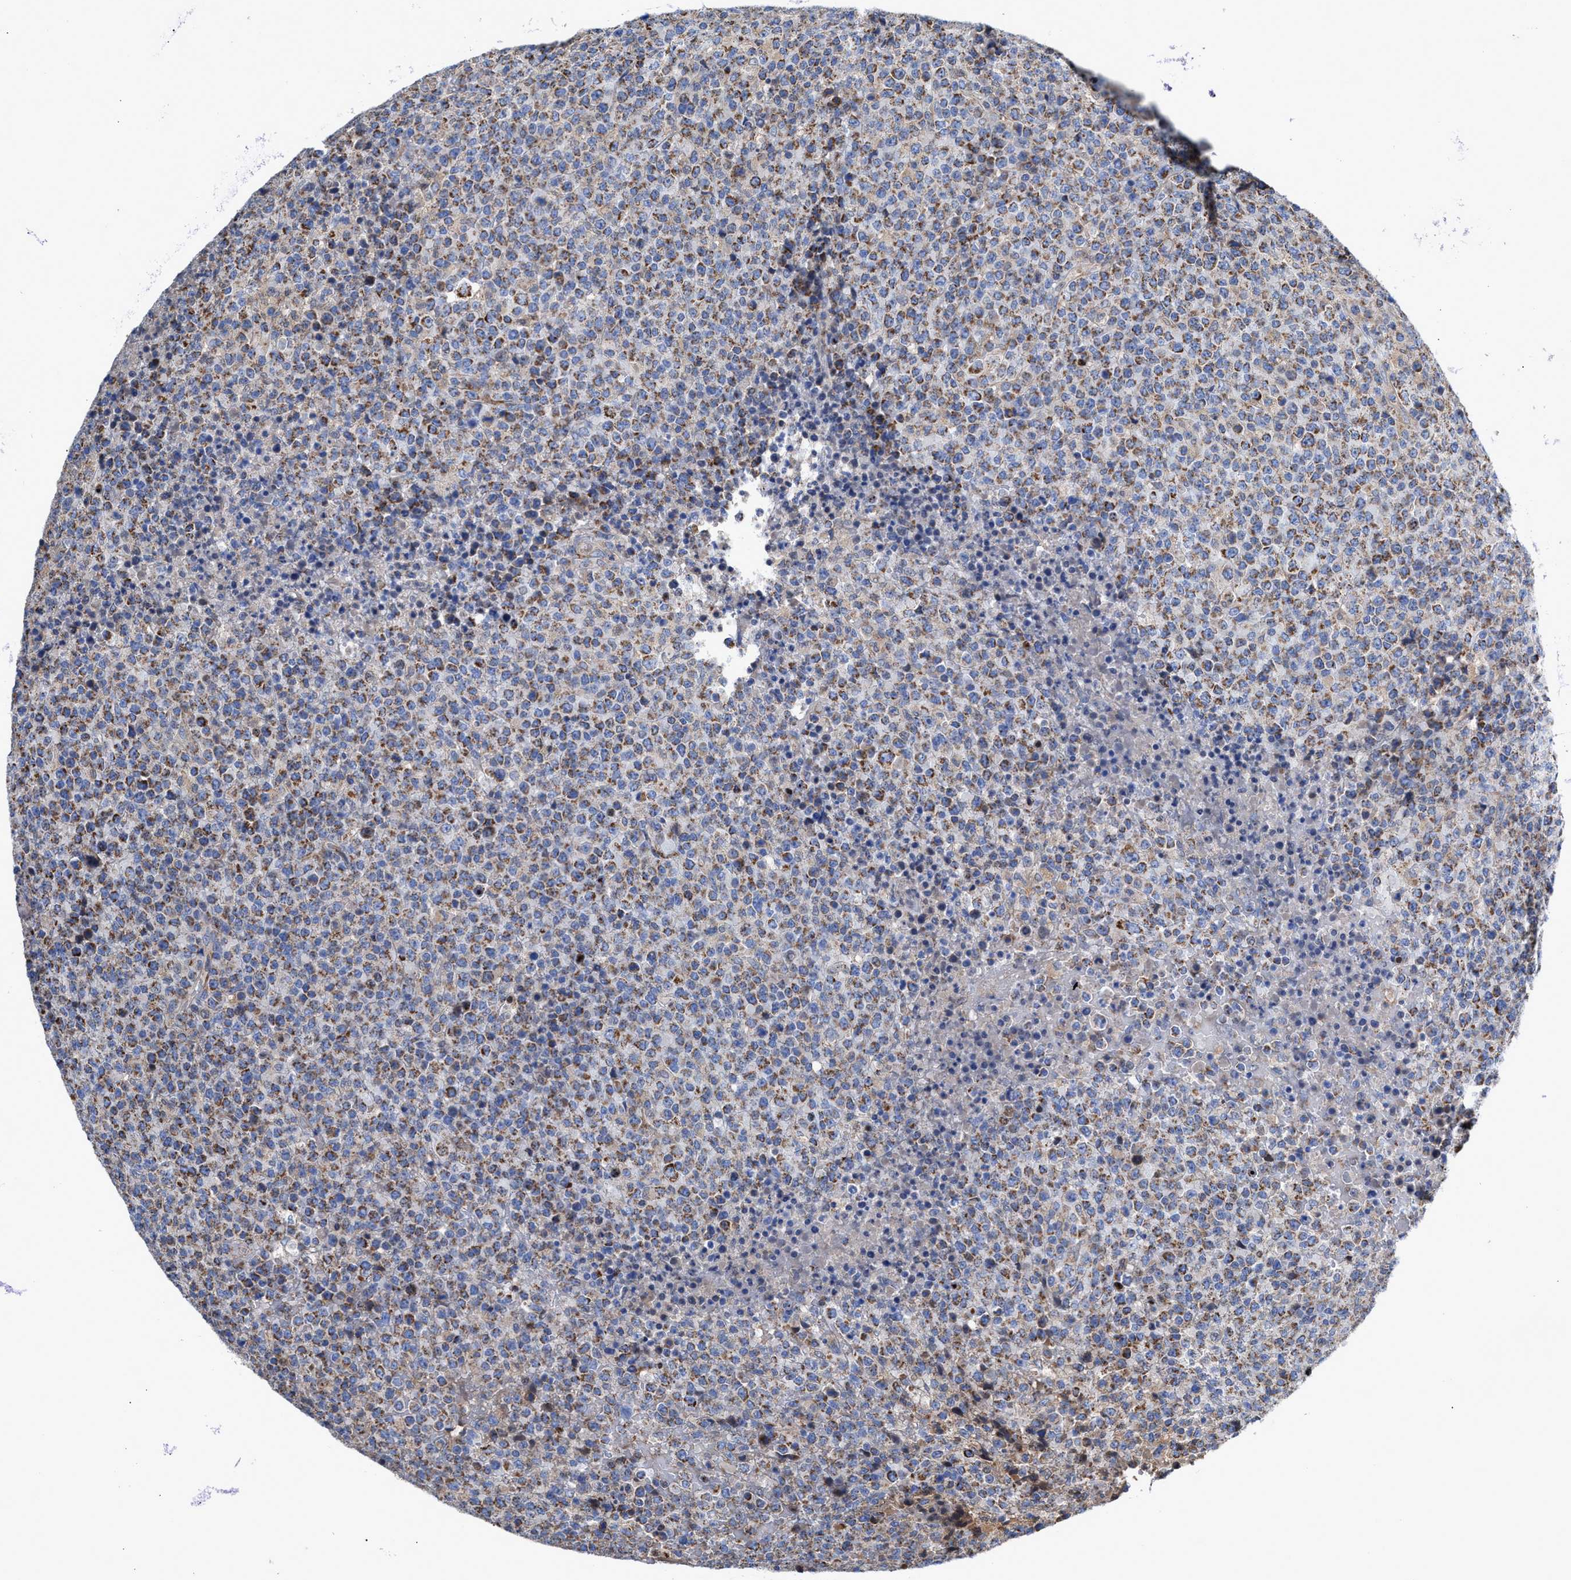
{"staining": {"intensity": "moderate", "quantity": ">75%", "location": "cytoplasmic/membranous"}, "tissue": "lymphoma", "cell_type": "Tumor cells", "image_type": "cancer", "snomed": [{"axis": "morphology", "description": "Malignant lymphoma, non-Hodgkin's type, High grade"}, {"axis": "topography", "description": "Lymph node"}], "caption": "An immunohistochemistry (IHC) histopathology image of neoplastic tissue is shown. Protein staining in brown shows moderate cytoplasmic/membranous positivity in high-grade malignant lymphoma, non-Hodgkin's type within tumor cells. (DAB IHC, brown staining for protein, blue staining for nuclei).", "gene": "MECR", "patient": {"sex": "male", "age": 13}}